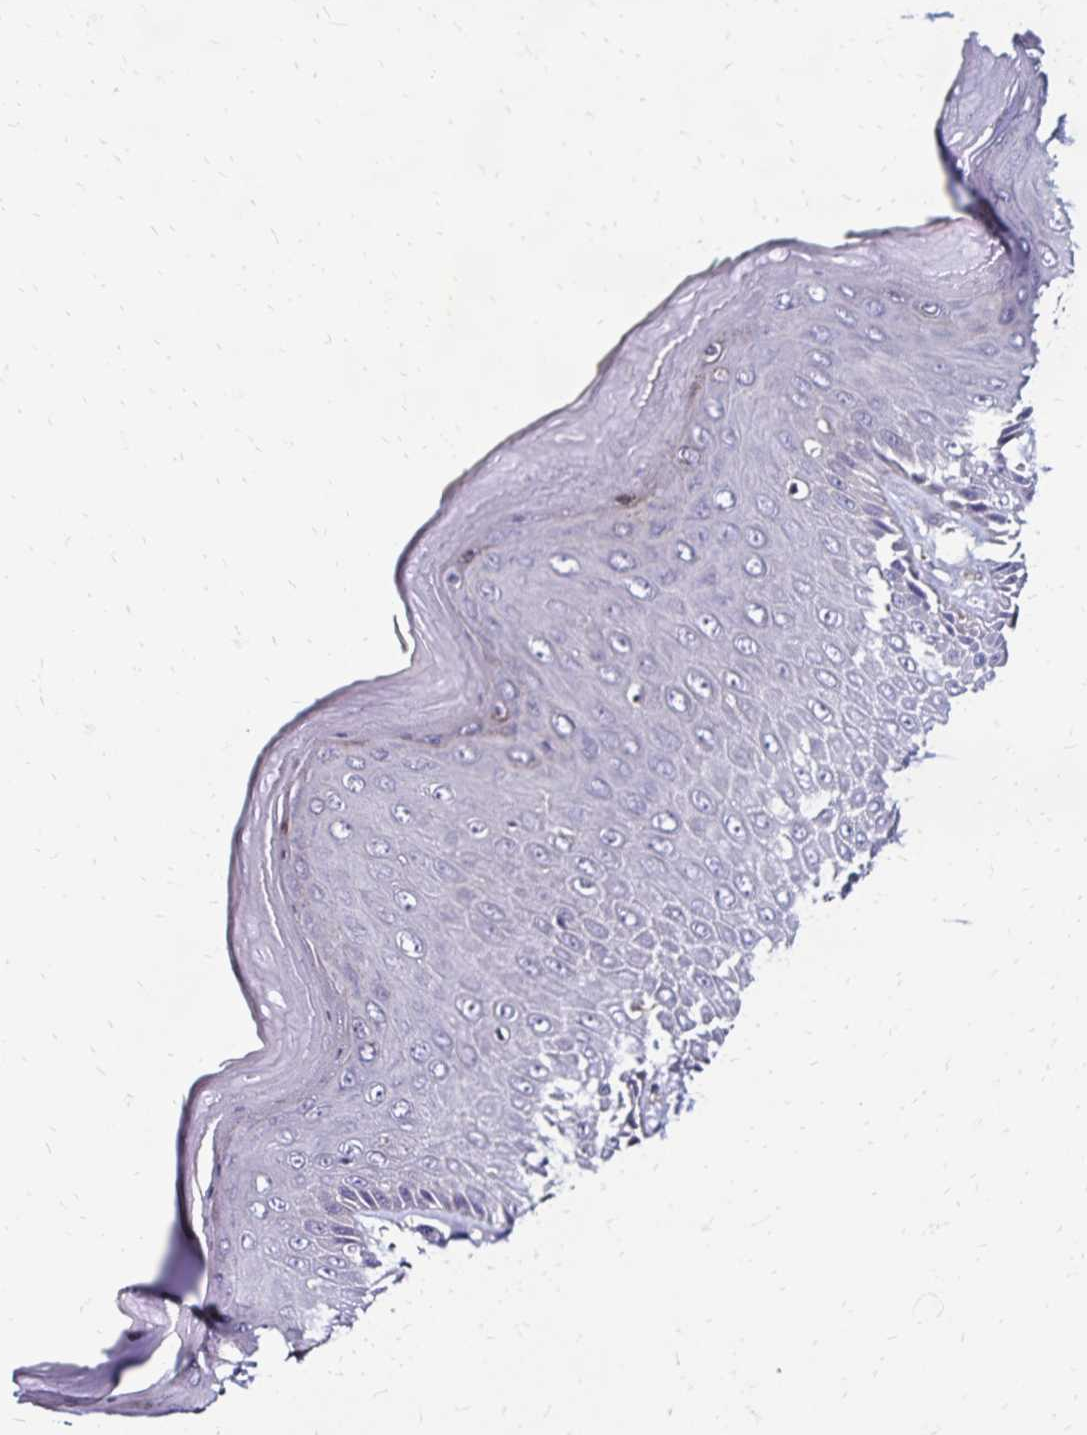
{"staining": {"intensity": "negative", "quantity": "none", "location": "none"}, "tissue": "skin", "cell_type": "Epidermal cells", "image_type": "normal", "snomed": [{"axis": "morphology", "description": "Normal tissue, NOS"}, {"axis": "topography", "description": "Anal"}, {"axis": "topography", "description": "Peripheral nerve tissue"}], "caption": "This is a histopathology image of IHC staining of unremarkable skin, which shows no positivity in epidermal cells.", "gene": "DTNB", "patient": {"sex": "male", "age": 78}}